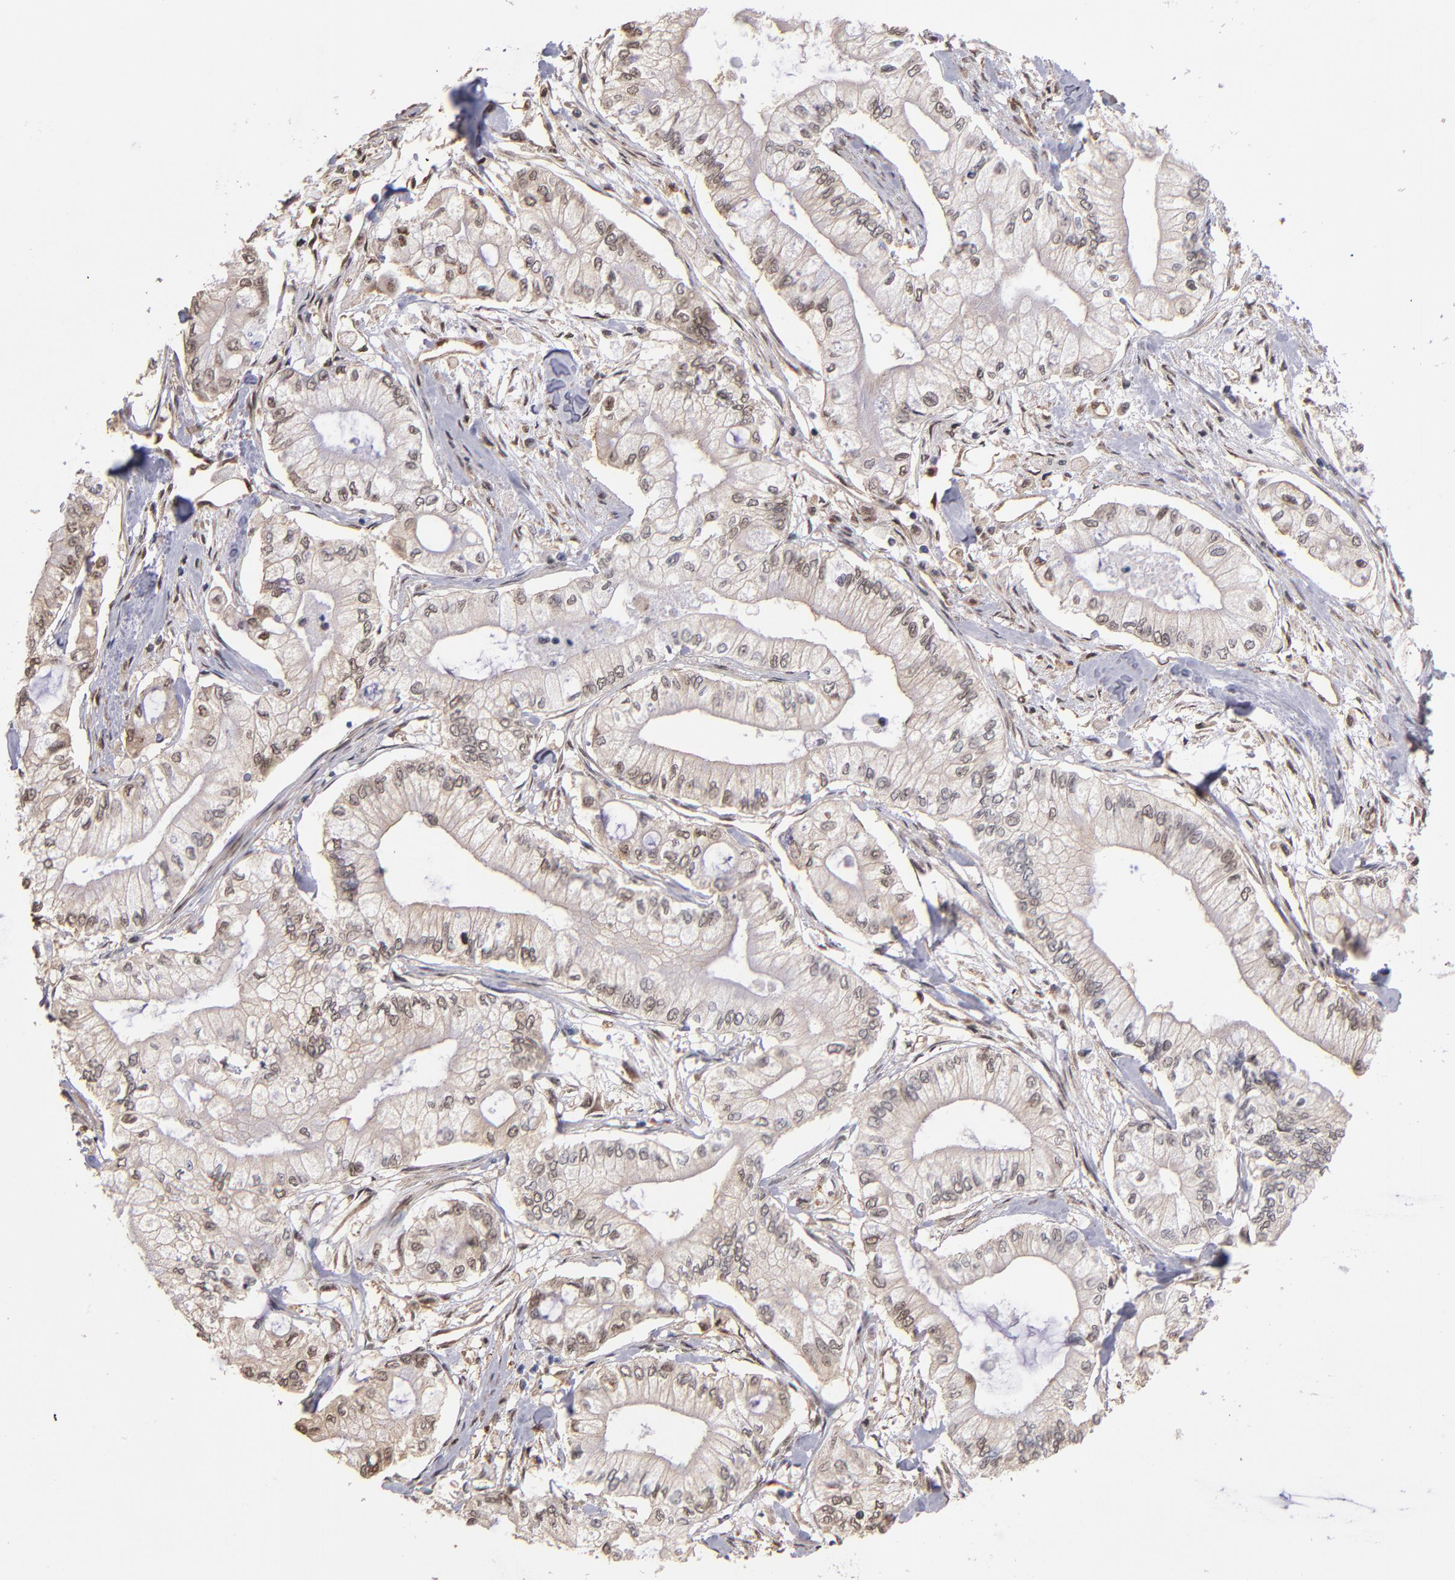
{"staining": {"intensity": "weak", "quantity": "25%-75%", "location": "nuclear"}, "tissue": "pancreatic cancer", "cell_type": "Tumor cells", "image_type": "cancer", "snomed": [{"axis": "morphology", "description": "Adenocarcinoma, NOS"}, {"axis": "topography", "description": "Pancreas"}], "caption": "Immunohistochemical staining of pancreatic cancer reveals low levels of weak nuclear protein expression in approximately 25%-75% of tumor cells.", "gene": "PSMD10", "patient": {"sex": "male", "age": 79}}